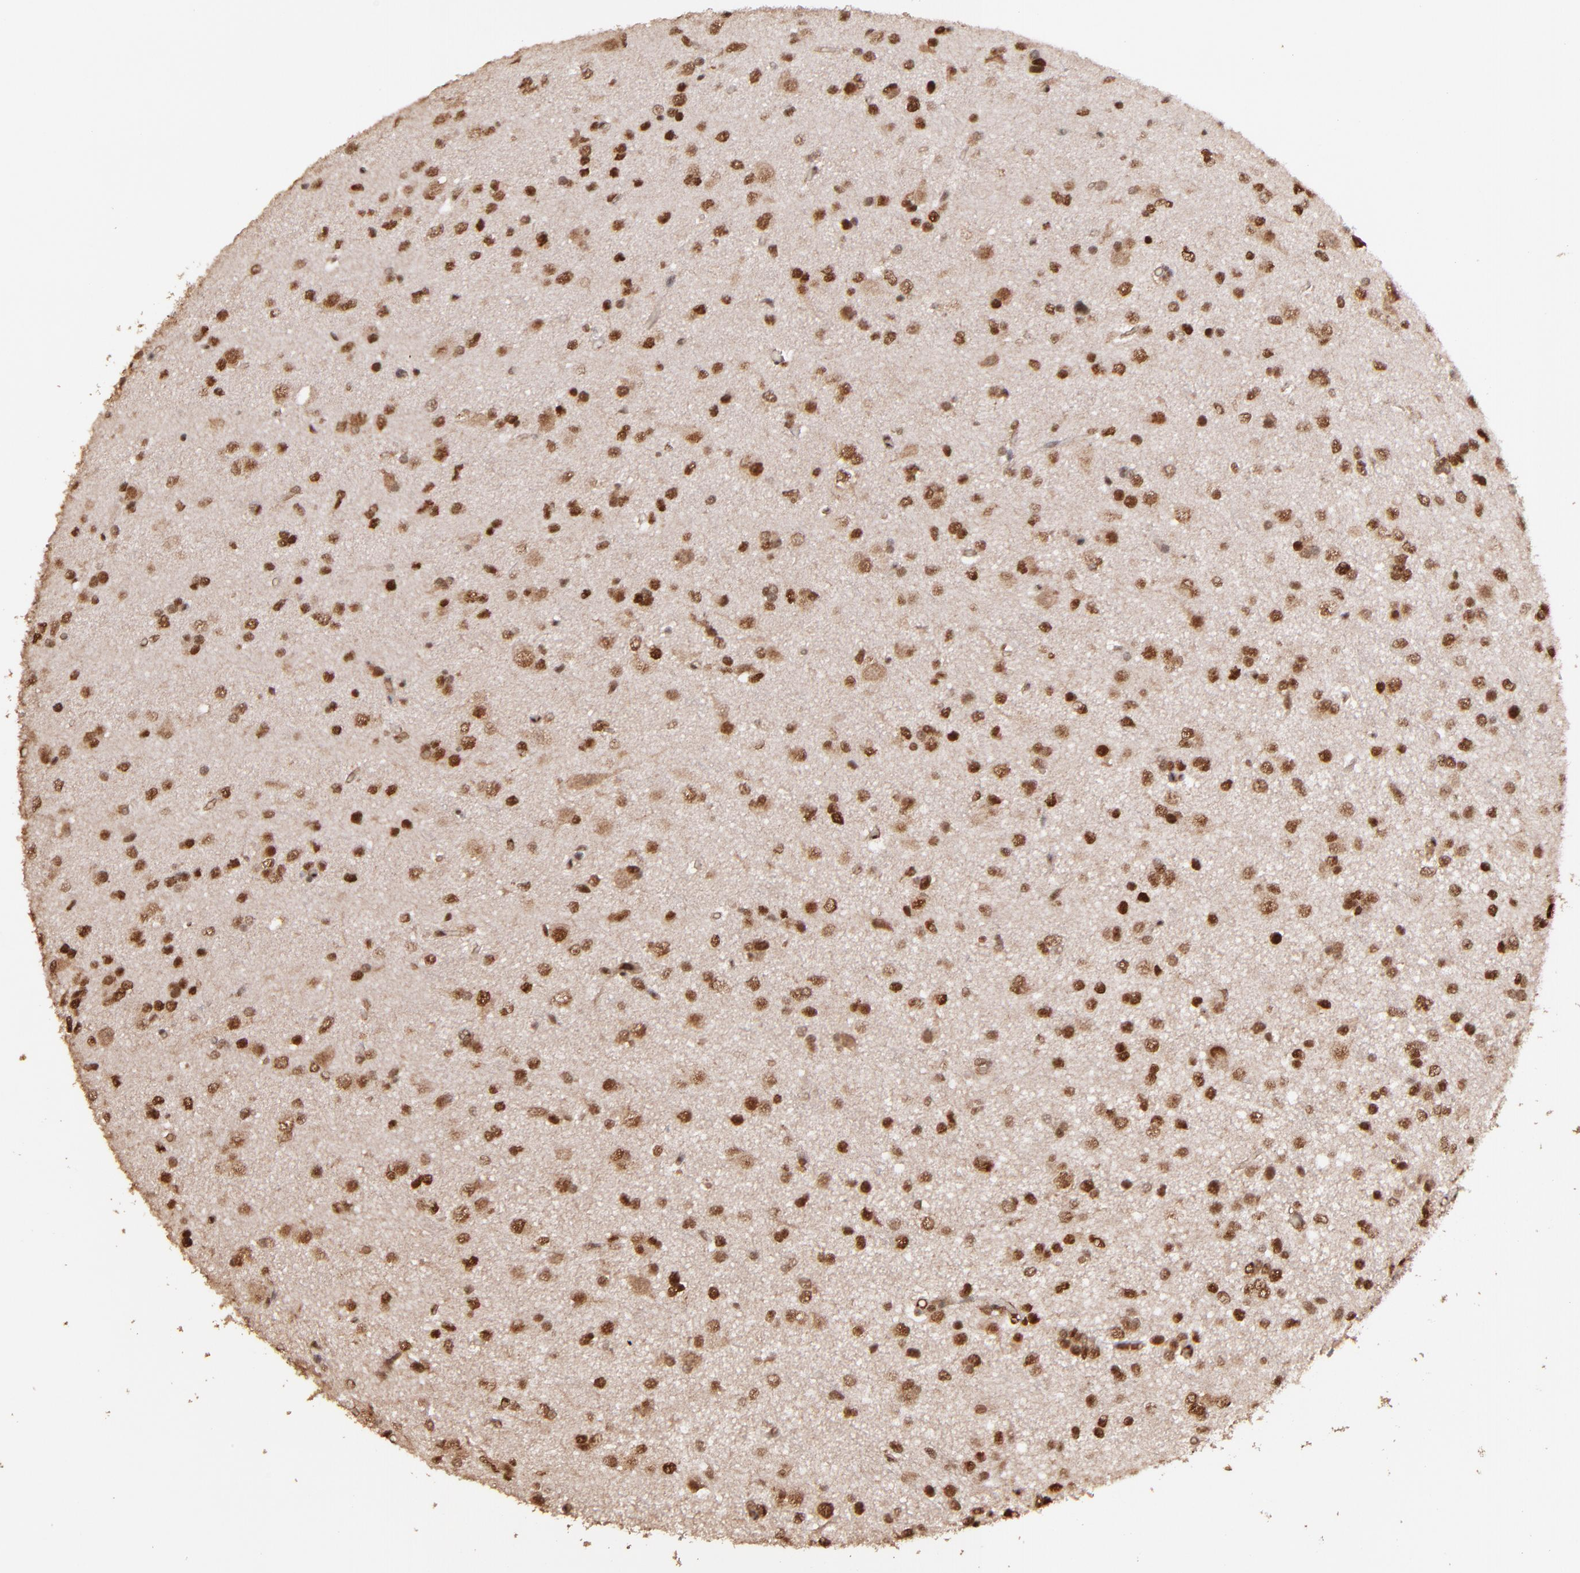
{"staining": {"intensity": "moderate", "quantity": ">75%", "location": "nuclear"}, "tissue": "glioma", "cell_type": "Tumor cells", "image_type": "cancer", "snomed": [{"axis": "morphology", "description": "Glioma, malignant, Low grade"}, {"axis": "topography", "description": "Brain"}], "caption": "Immunohistochemical staining of human glioma reveals medium levels of moderate nuclear protein expression in about >75% of tumor cells.", "gene": "EAPP", "patient": {"sex": "male", "age": 42}}